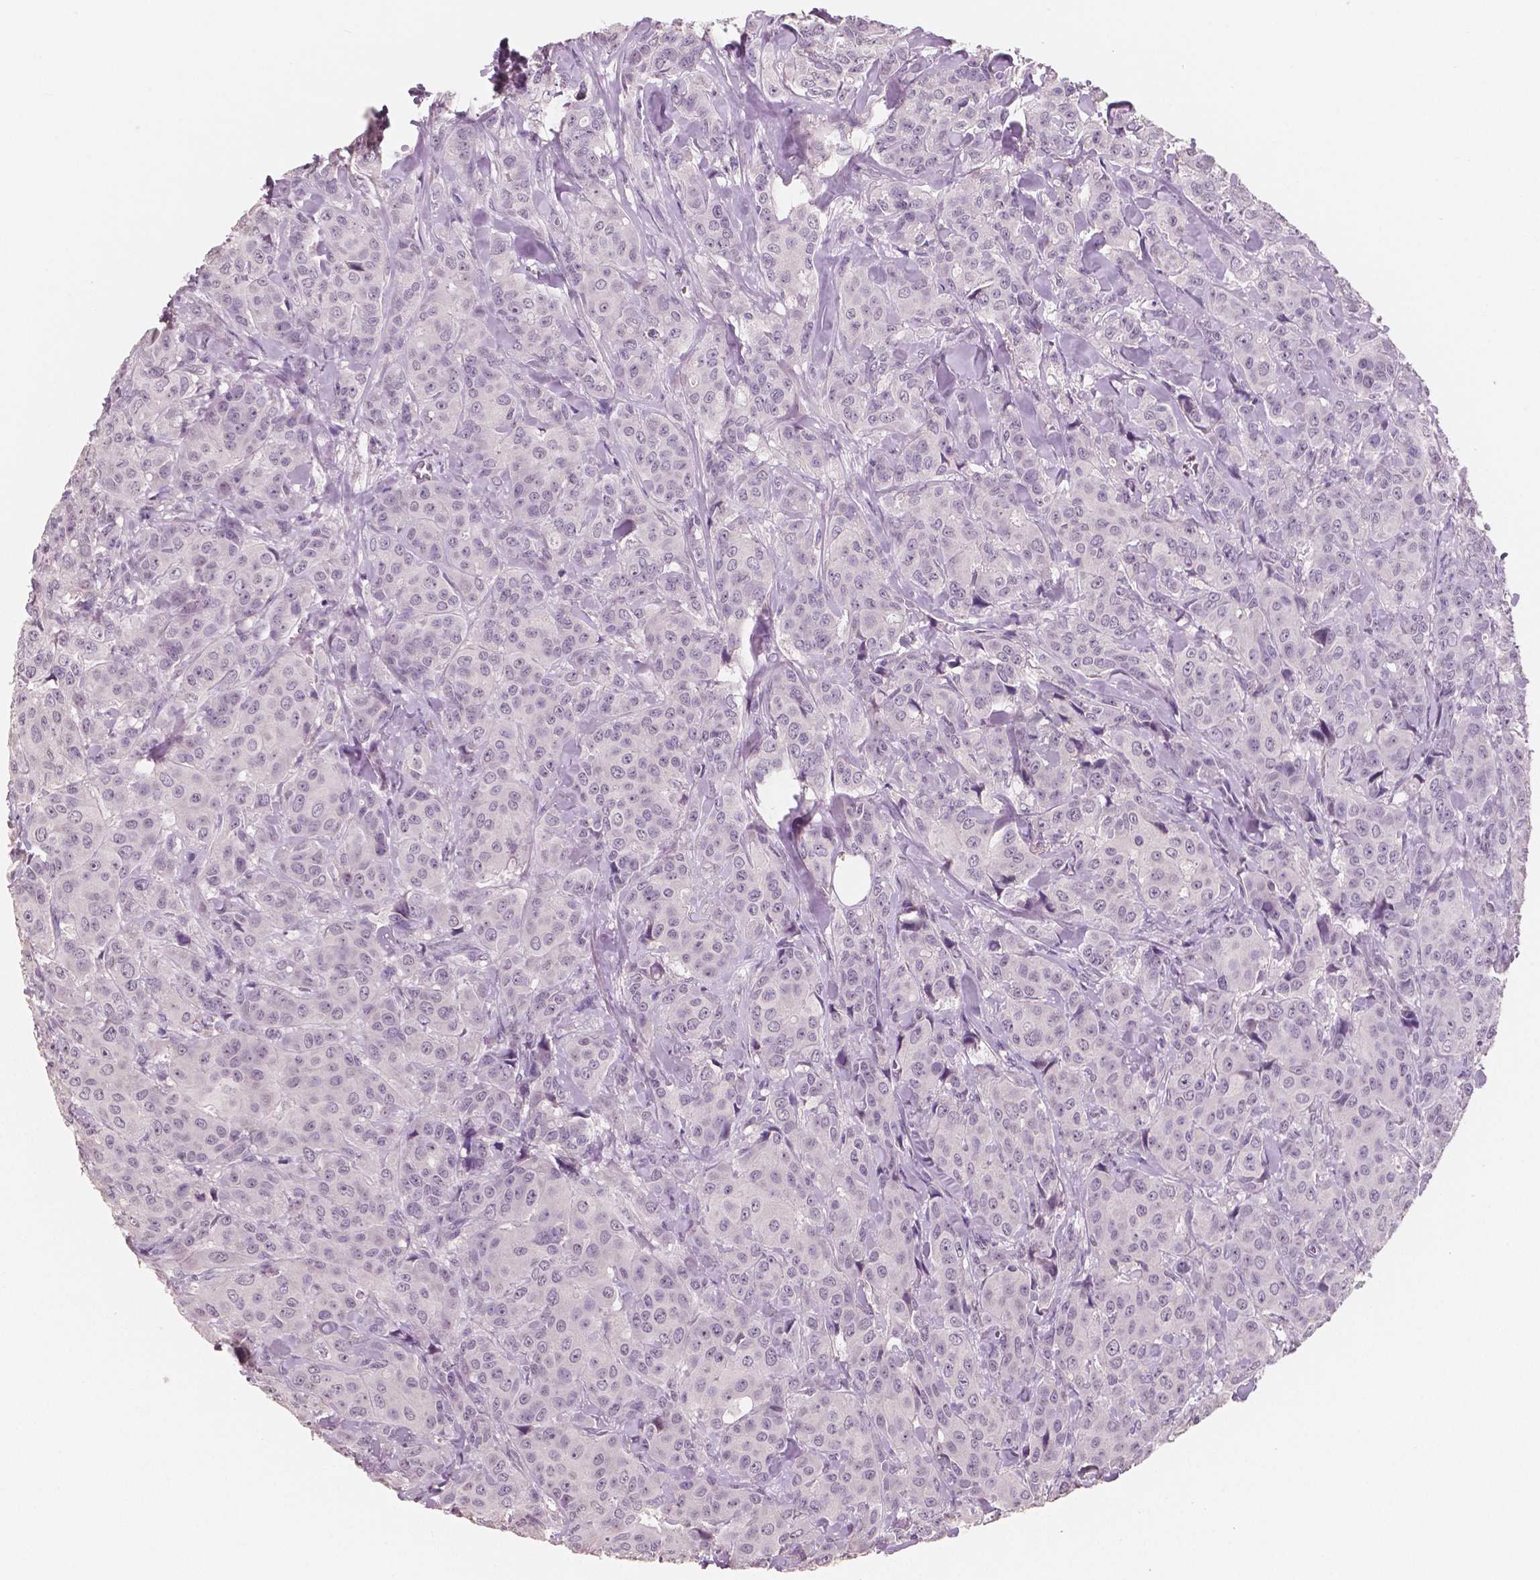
{"staining": {"intensity": "negative", "quantity": "none", "location": "none"}, "tissue": "breast cancer", "cell_type": "Tumor cells", "image_type": "cancer", "snomed": [{"axis": "morphology", "description": "Duct carcinoma"}, {"axis": "topography", "description": "Breast"}], "caption": "The immunohistochemistry (IHC) histopathology image has no significant positivity in tumor cells of breast cancer (intraductal carcinoma) tissue.", "gene": "NECAB1", "patient": {"sex": "female", "age": 43}}